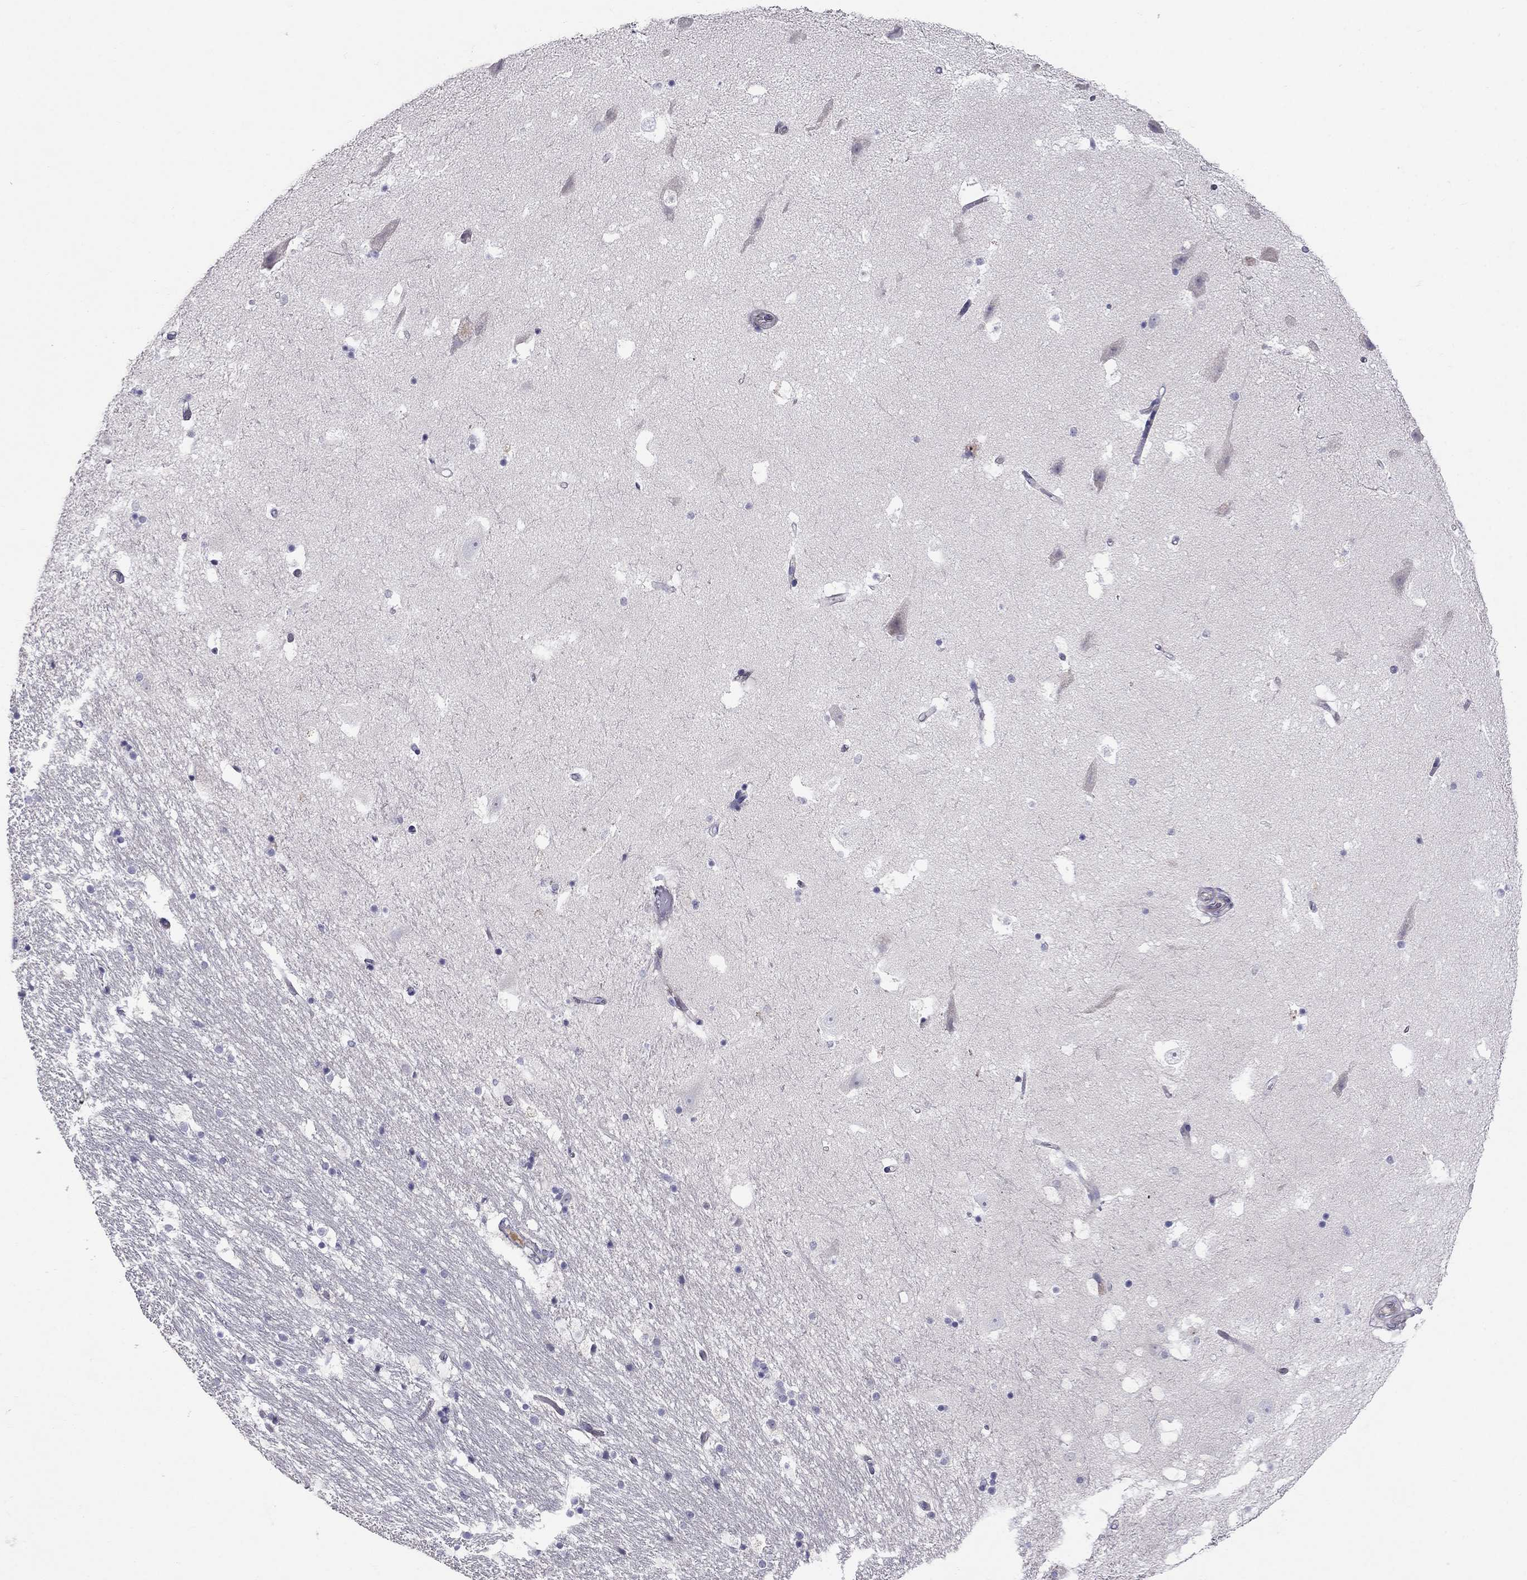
{"staining": {"intensity": "negative", "quantity": "none", "location": "none"}, "tissue": "hippocampus", "cell_type": "Glial cells", "image_type": "normal", "snomed": [{"axis": "morphology", "description": "Normal tissue, NOS"}, {"axis": "topography", "description": "Hippocampus"}], "caption": "Immunohistochemistry of unremarkable hippocampus exhibits no positivity in glial cells.", "gene": "SPINT4", "patient": {"sex": "male", "age": 51}}